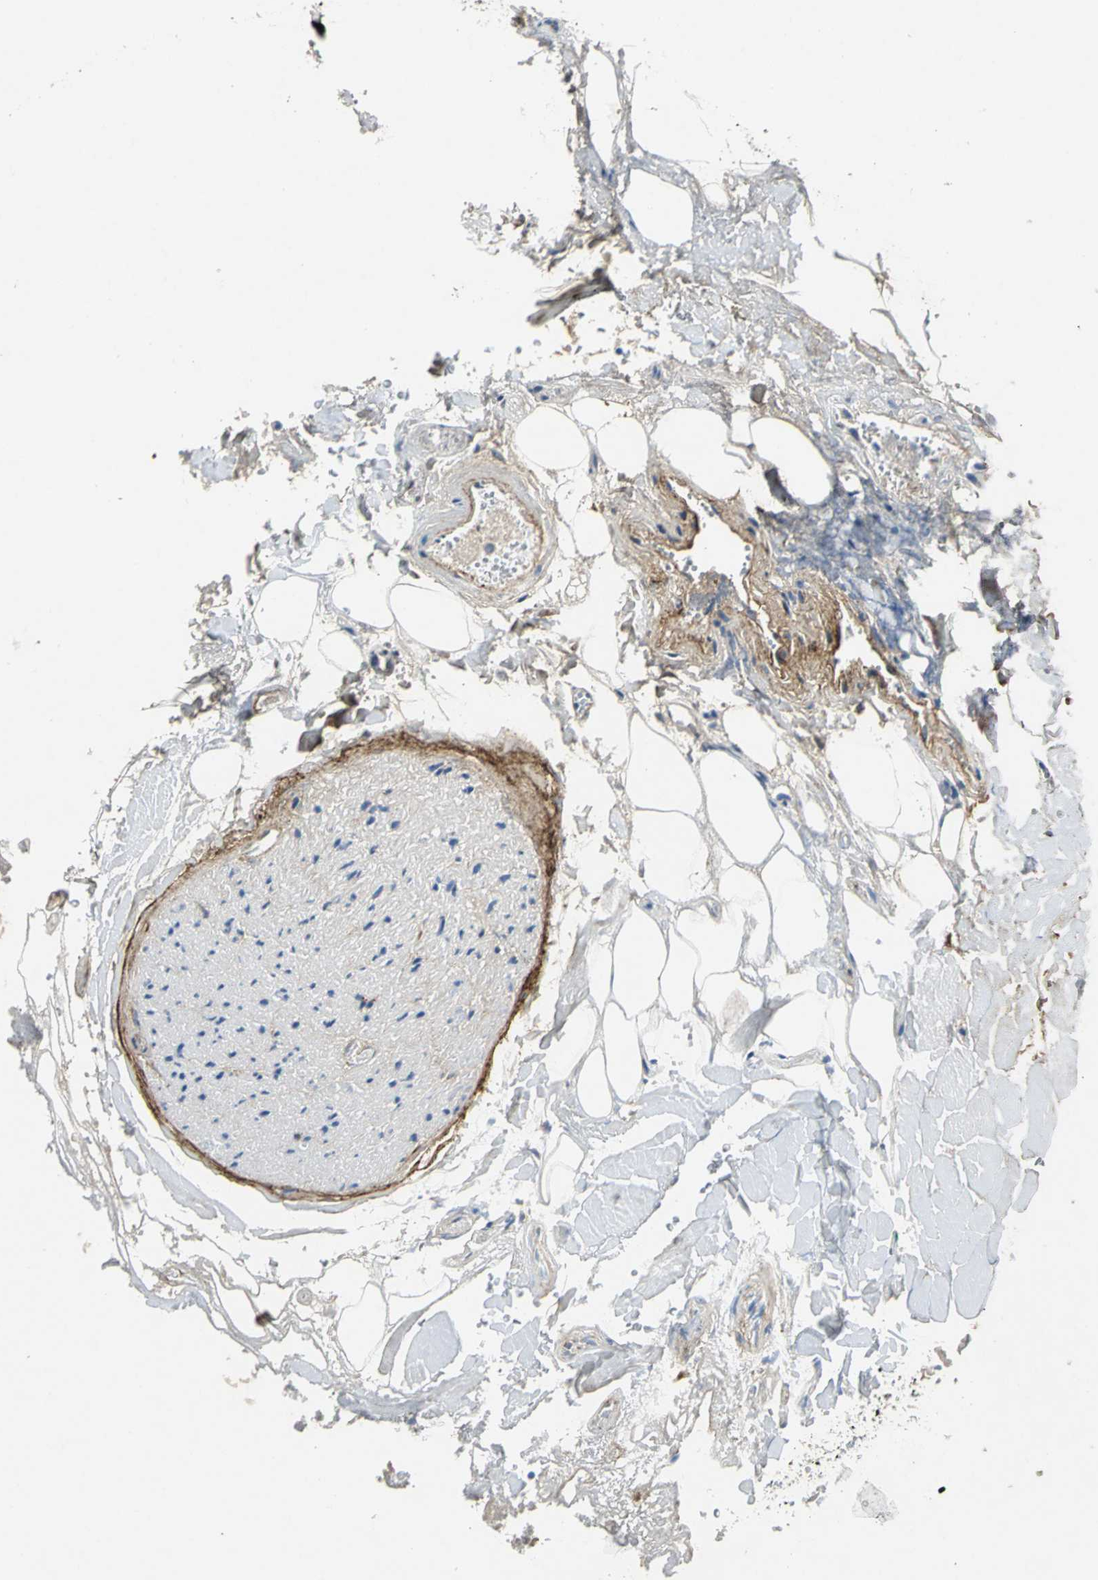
{"staining": {"intensity": "weak", "quantity": ">75%", "location": "cytoplasmic/membranous"}, "tissue": "adipose tissue", "cell_type": "Adipocytes", "image_type": "normal", "snomed": [{"axis": "morphology", "description": "Normal tissue, NOS"}, {"axis": "morphology", "description": "Cholangiocarcinoma"}, {"axis": "topography", "description": "Liver"}, {"axis": "topography", "description": "Peripheral nerve tissue"}], "caption": "Human adipose tissue stained for a protein (brown) exhibits weak cytoplasmic/membranous positive staining in approximately >75% of adipocytes.", "gene": "EFNB3", "patient": {"sex": "male", "age": 50}}